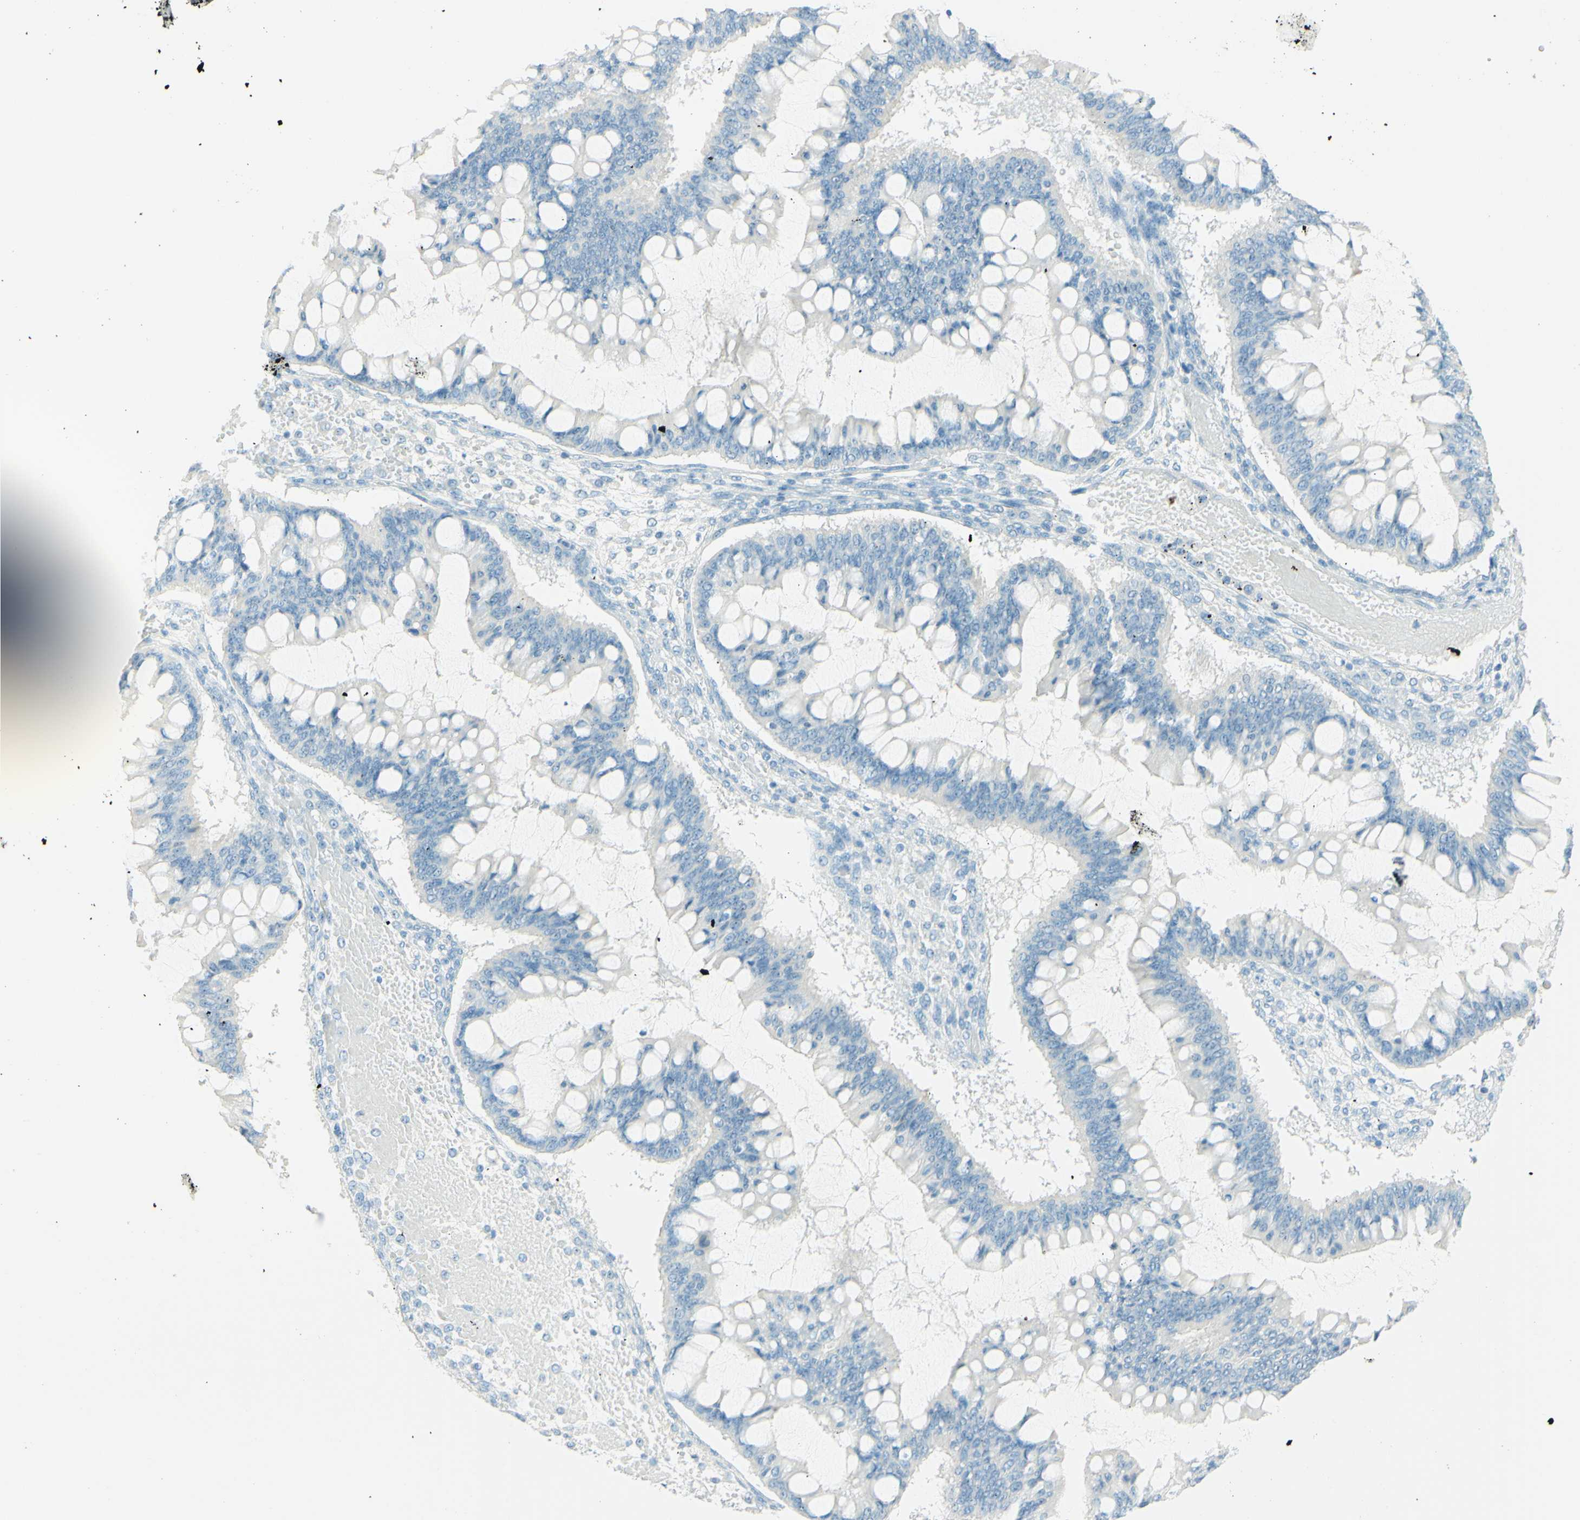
{"staining": {"intensity": "negative", "quantity": "none", "location": "none"}, "tissue": "ovarian cancer", "cell_type": "Tumor cells", "image_type": "cancer", "snomed": [{"axis": "morphology", "description": "Cystadenocarcinoma, mucinous, NOS"}, {"axis": "topography", "description": "Ovary"}], "caption": "A micrograph of human ovarian cancer (mucinous cystadenocarcinoma) is negative for staining in tumor cells.", "gene": "FMR1NB", "patient": {"sex": "female", "age": 73}}